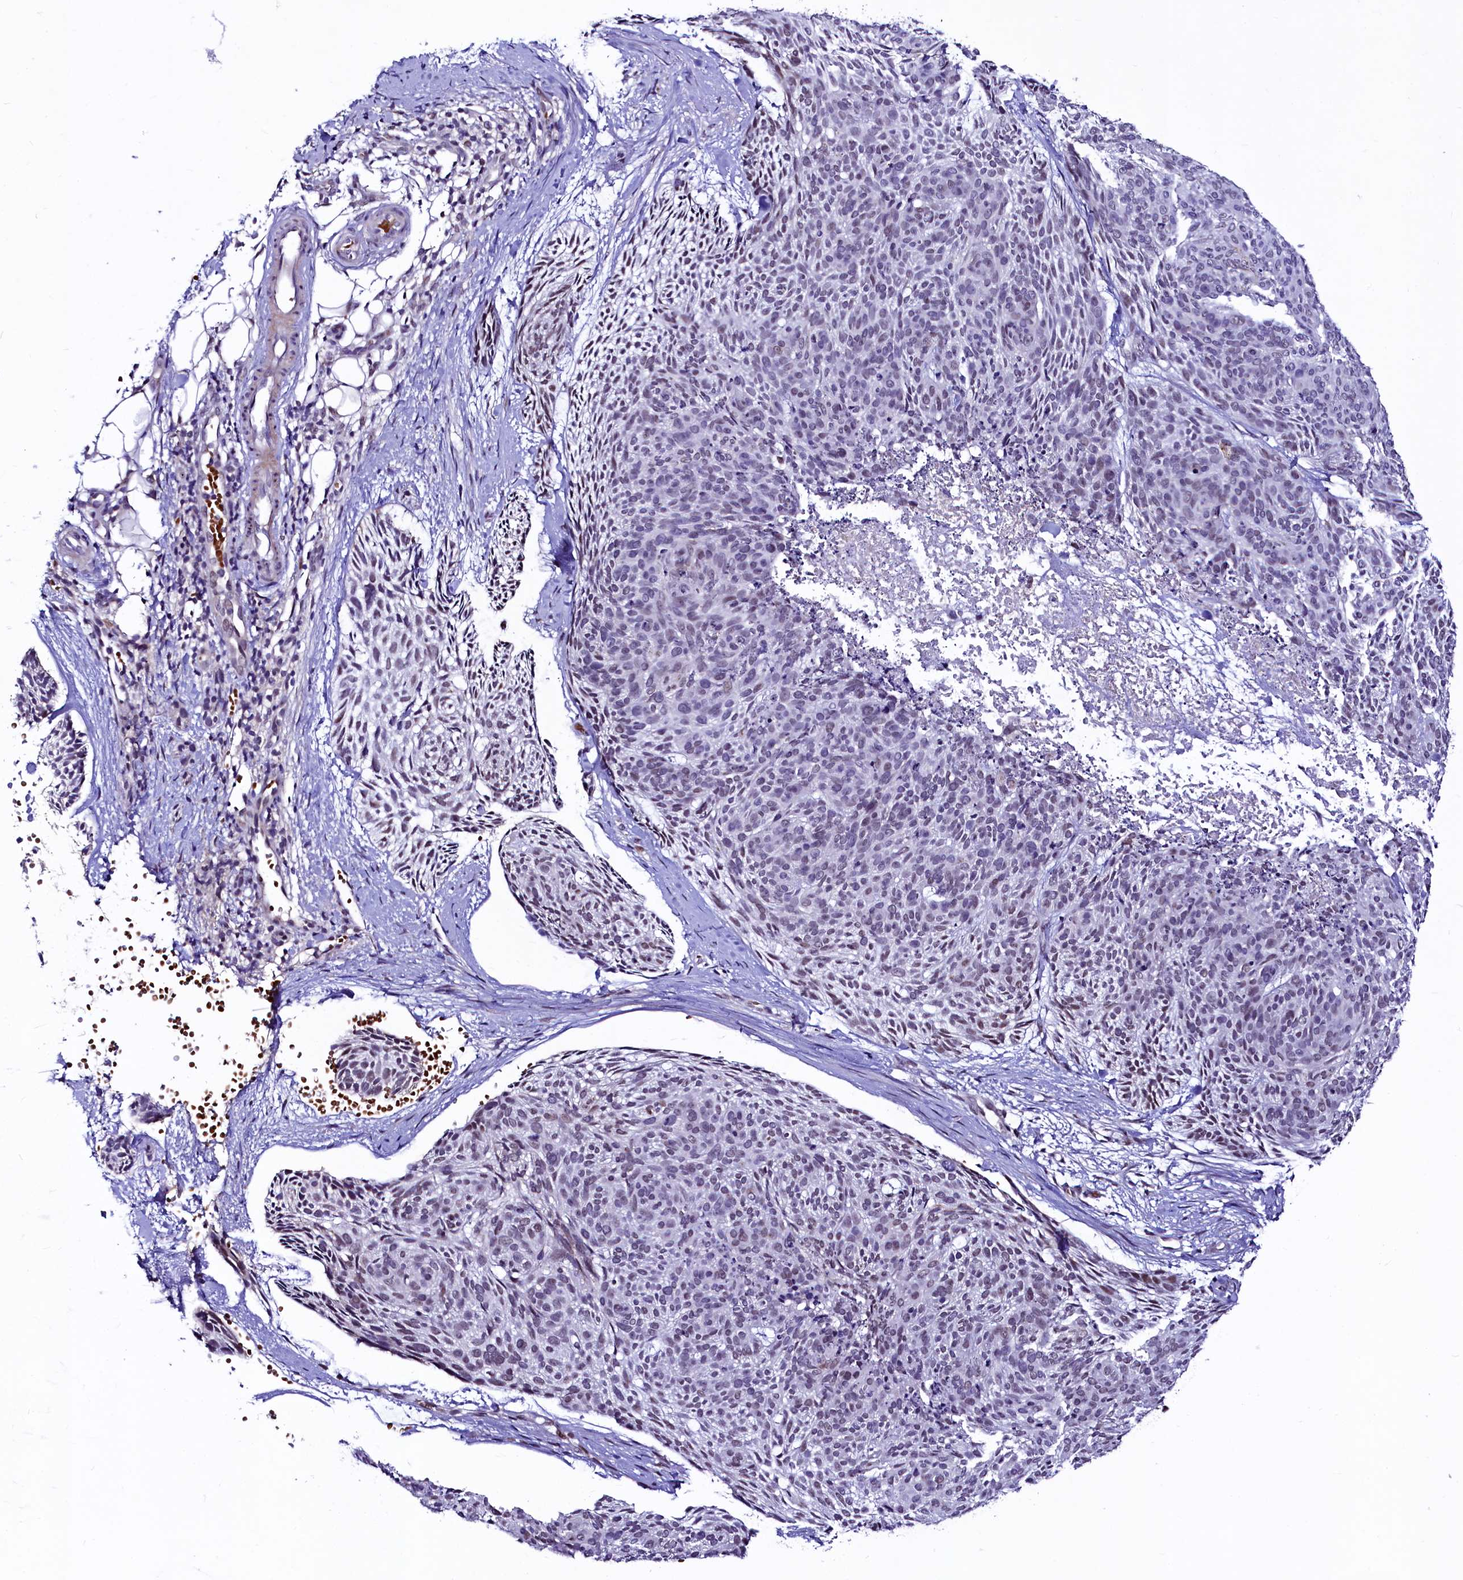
{"staining": {"intensity": "negative", "quantity": "none", "location": "none"}, "tissue": "skin cancer", "cell_type": "Tumor cells", "image_type": "cancer", "snomed": [{"axis": "morphology", "description": "Normal tissue, NOS"}, {"axis": "morphology", "description": "Basal cell carcinoma"}, {"axis": "topography", "description": "Skin"}], "caption": "Immunohistochemistry of human skin basal cell carcinoma displays no staining in tumor cells.", "gene": "LEUTX", "patient": {"sex": "male", "age": 66}}